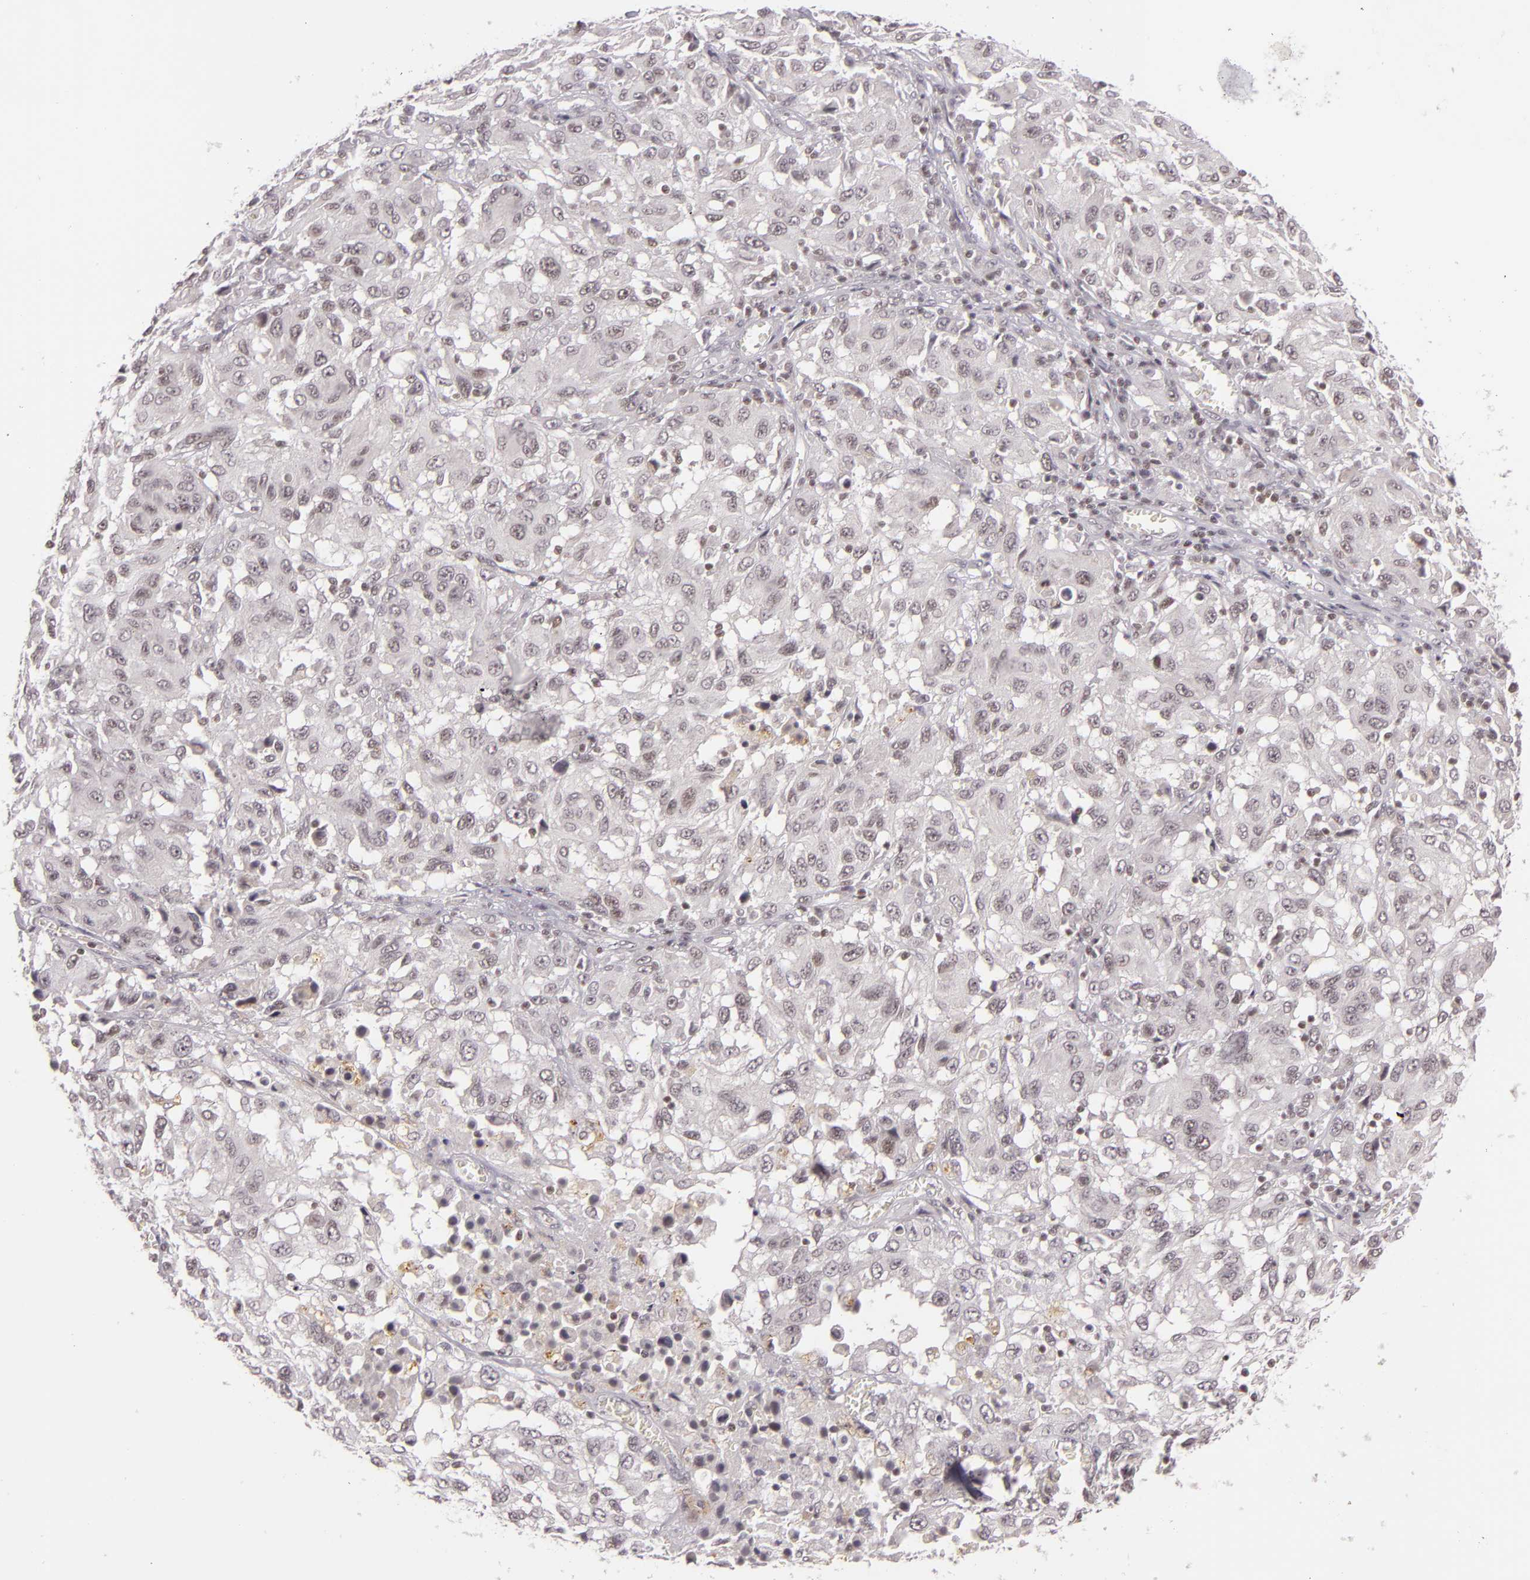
{"staining": {"intensity": "weak", "quantity": "<25%", "location": "nuclear"}, "tissue": "melanoma", "cell_type": "Tumor cells", "image_type": "cancer", "snomed": [{"axis": "morphology", "description": "Malignant melanoma, NOS"}, {"axis": "topography", "description": "Skin"}], "caption": "Protein analysis of melanoma exhibits no significant expression in tumor cells.", "gene": "ZFX", "patient": {"sex": "female", "age": 77}}